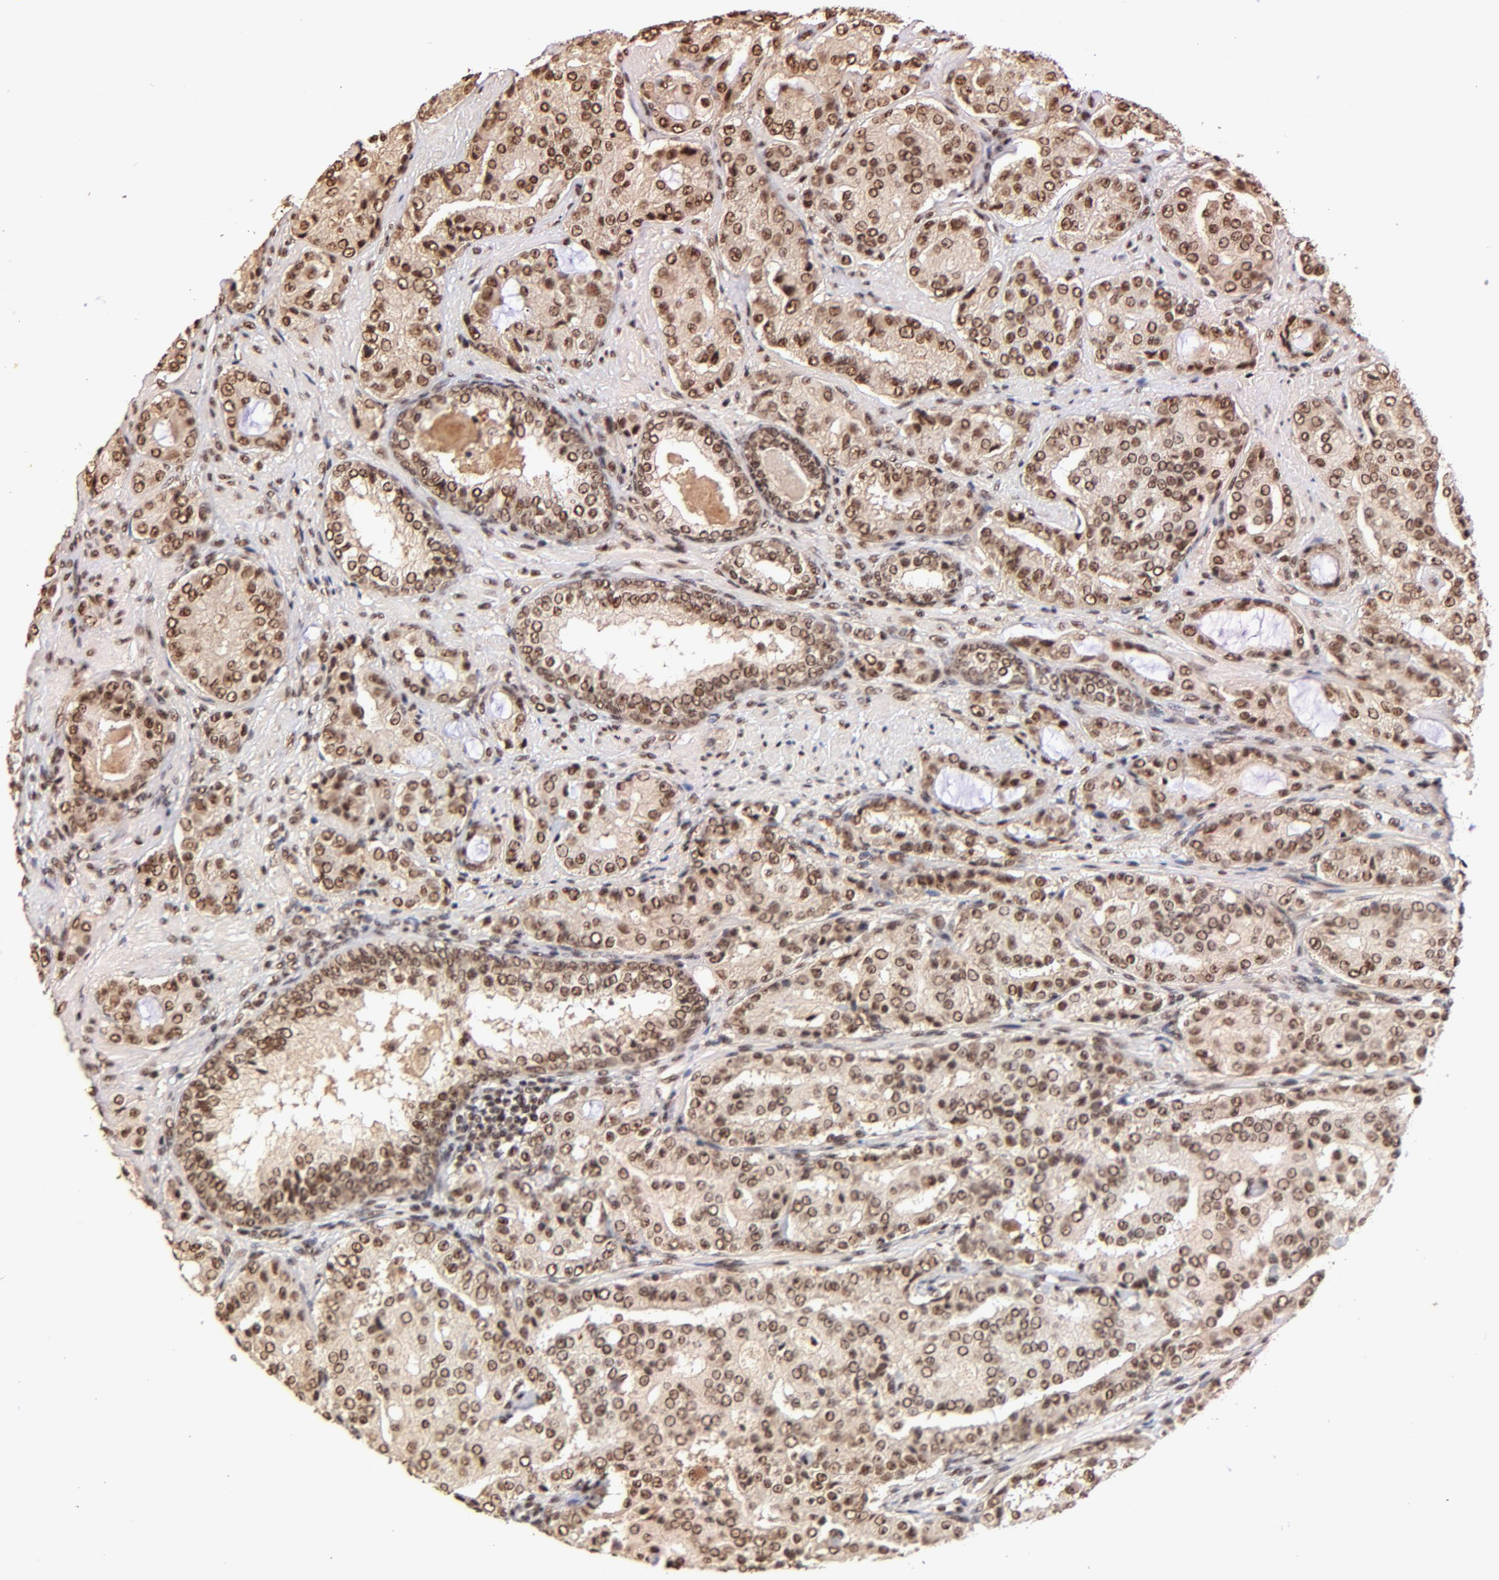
{"staining": {"intensity": "strong", "quantity": ">75%", "location": "nuclear"}, "tissue": "prostate cancer", "cell_type": "Tumor cells", "image_type": "cancer", "snomed": [{"axis": "morphology", "description": "Adenocarcinoma, High grade"}, {"axis": "topography", "description": "Prostate"}], "caption": "A brown stain labels strong nuclear positivity of a protein in prostate cancer (adenocarcinoma (high-grade)) tumor cells.", "gene": "MED12", "patient": {"sex": "male", "age": 72}}